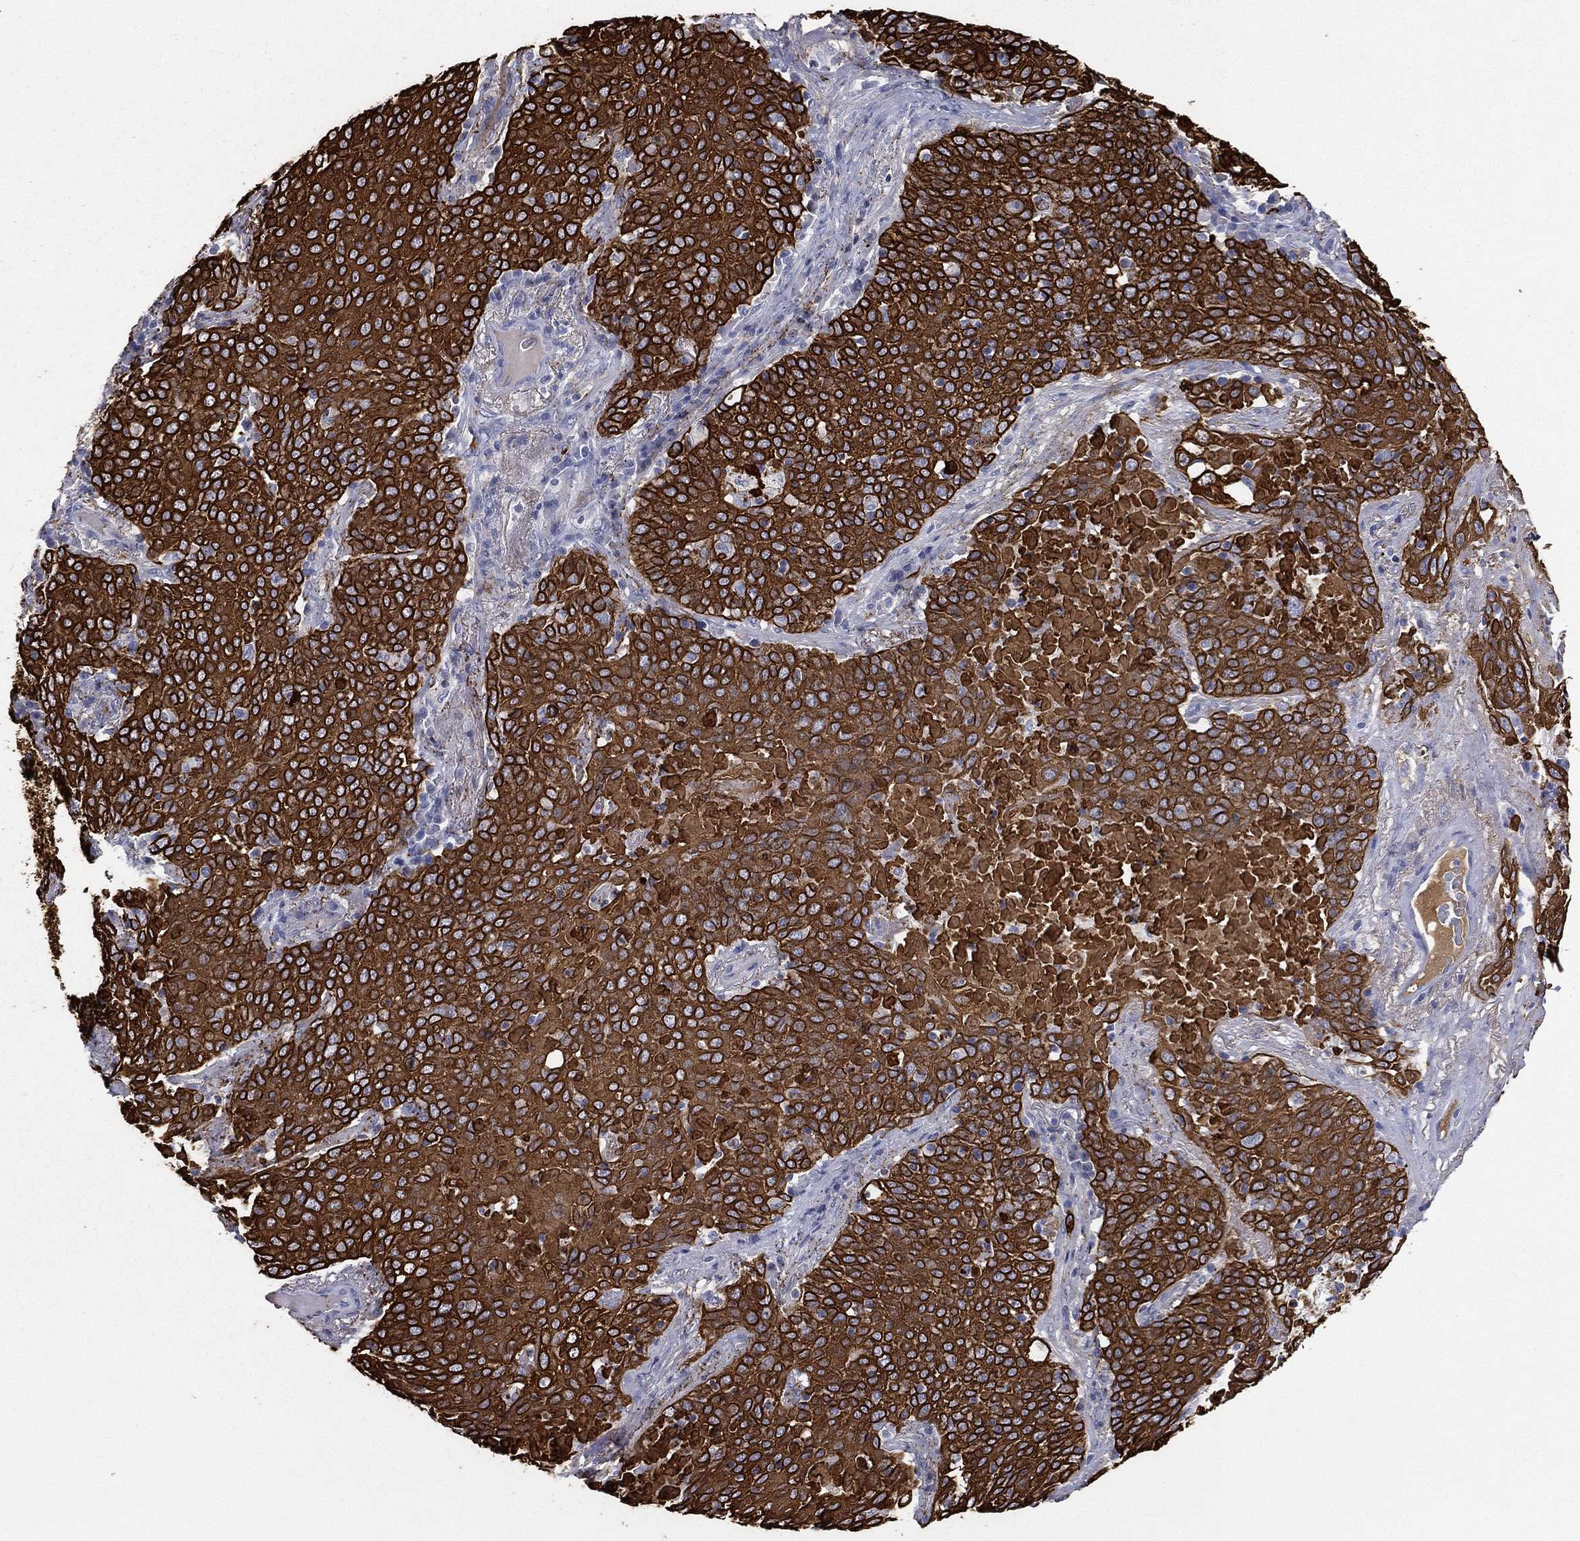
{"staining": {"intensity": "strong", "quantity": ">75%", "location": "cytoplasmic/membranous"}, "tissue": "lung cancer", "cell_type": "Tumor cells", "image_type": "cancer", "snomed": [{"axis": "morphology", "description": "Squamous cell carcinoma, NOS"}, {"axis": "topography", "description": "Lung"}], "caption": "Lung cancer (squamous cell carcinoma) stained for a protein (brown) shows strong cytoplasmic/membranous positive expression in about >75% of tumor cells.", "gene": "KRT7", "patient": {"sex": "male", "age": 82}}